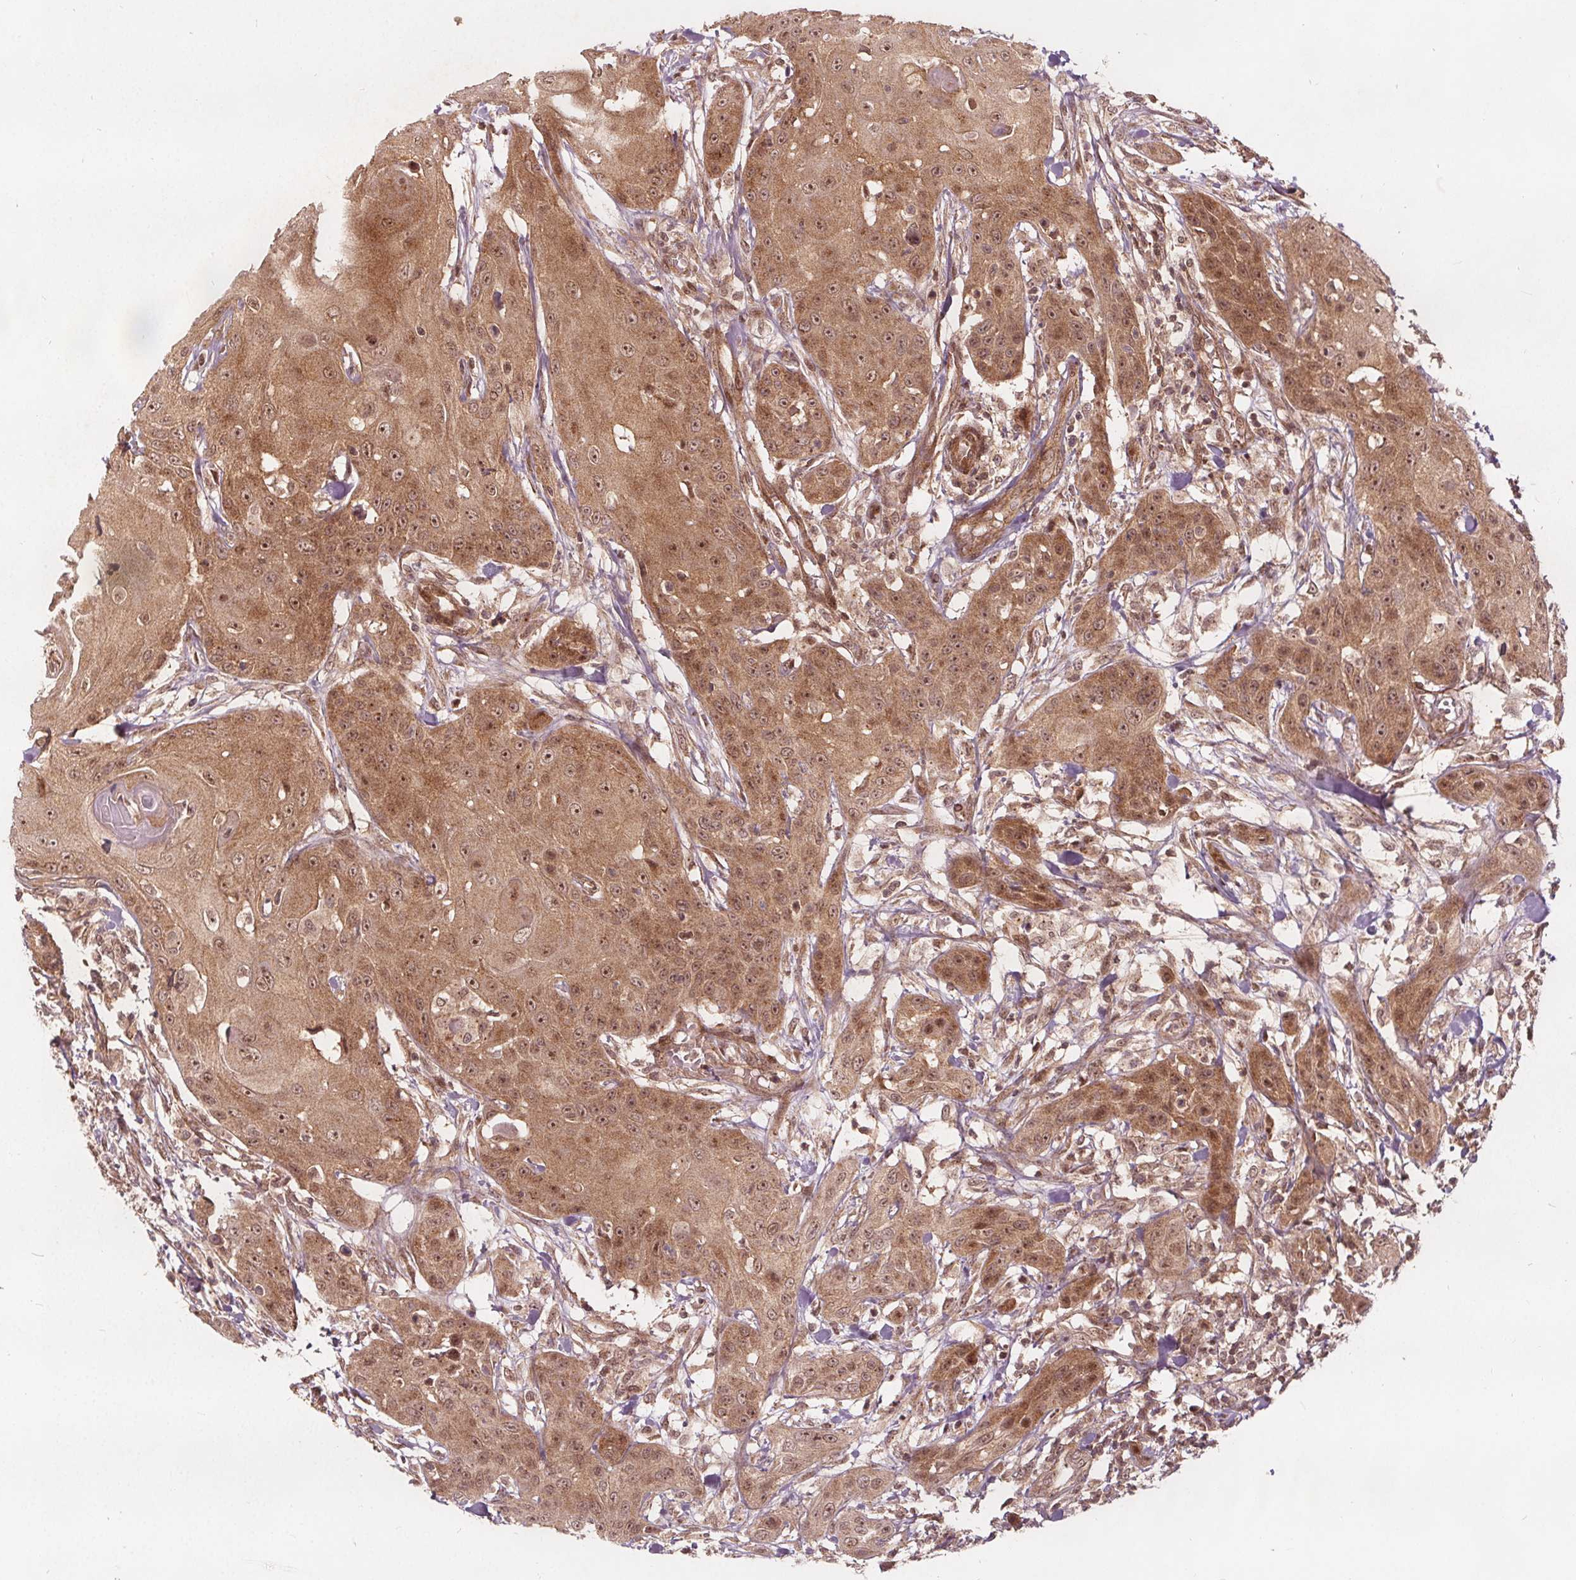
{"staining": {"intensity": "moderate", "quantity": ">75%", "location": "cytoplasmic/membranous,nuclear"}, "tissue": "head and neck cancer", "cell_type": "Tumor cells", "image_type": "cancer", "snomed": [{"axis": "morphology", "description": "Squamous cell carcinoma, NOS"}, {"axis": "topography", "description": "Oral tissue"}, {"axis": "topography", "description": "Head-Neck"}], "caption": "About >75% of tumor cells in human head and neck cancer (squamous cell carcinoma) reveal moderate cytoplasmic/membranous and nuclear protein staining as visualized by brown immunohistochemical staining.", "gene": "PPP1CB", "patient": {"sex": "female", "age": 55}}